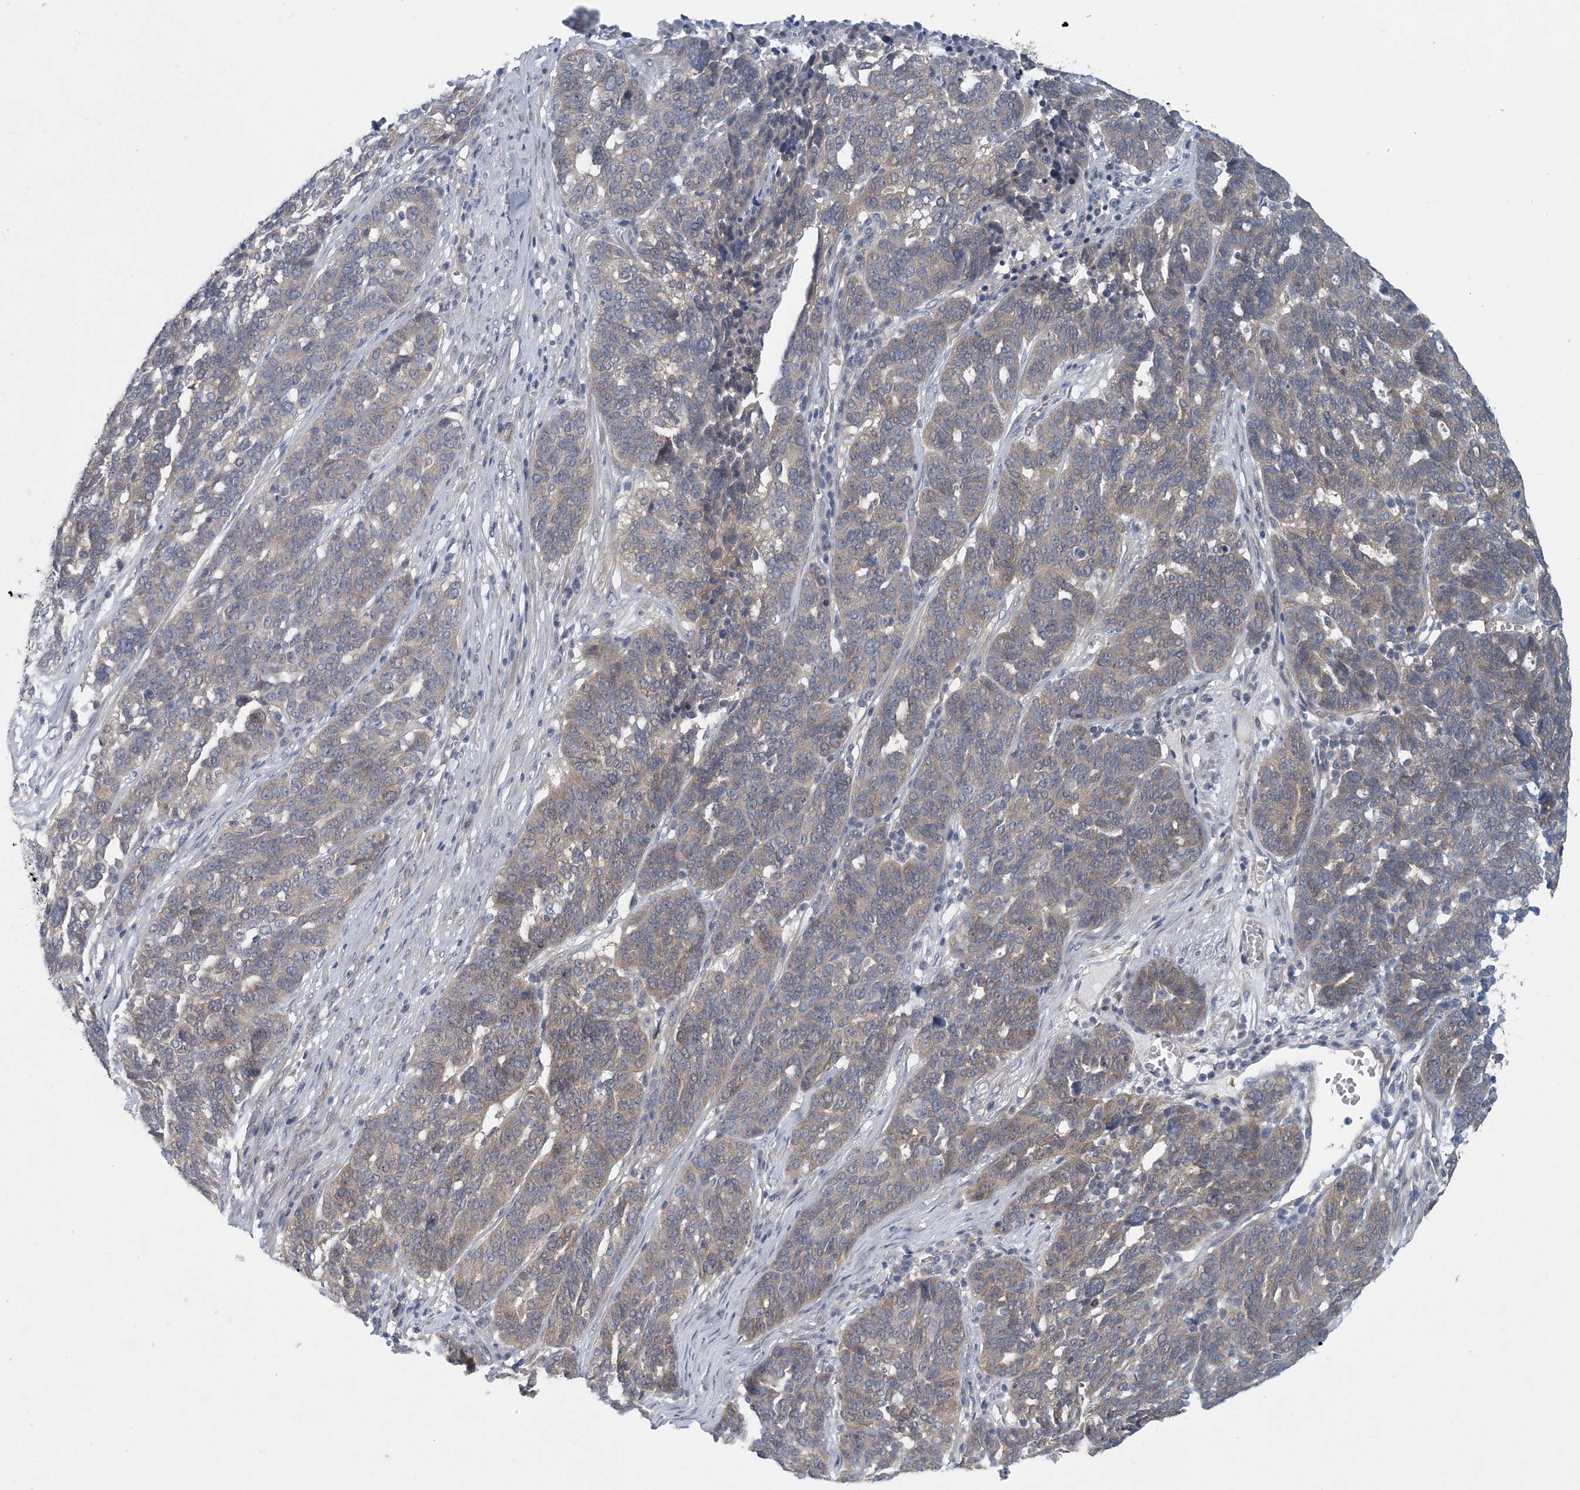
{"staining": {"intensity": "weak", "quantity": ">75%", "location": "cytoplasmic/membranous"}, "tissue": "ovarian cancer", "cell_type": "Tumor cells", "image_type": "cancer", "snomed": [{"axis": "morphology", "description": "Cystadenocarcinoma, serous, NOS"}, {"axis": "topography", "description": "Ovary"}], "caption": "This micrograph shows IHC staining of human ovarian serous cystadenocarcinoma, with low weak cytoplasmic/membranous staining in approximately >75% of tumor cells.", "gene": "HIKESHI", "patient": {"sex": "female", "age": 59}}